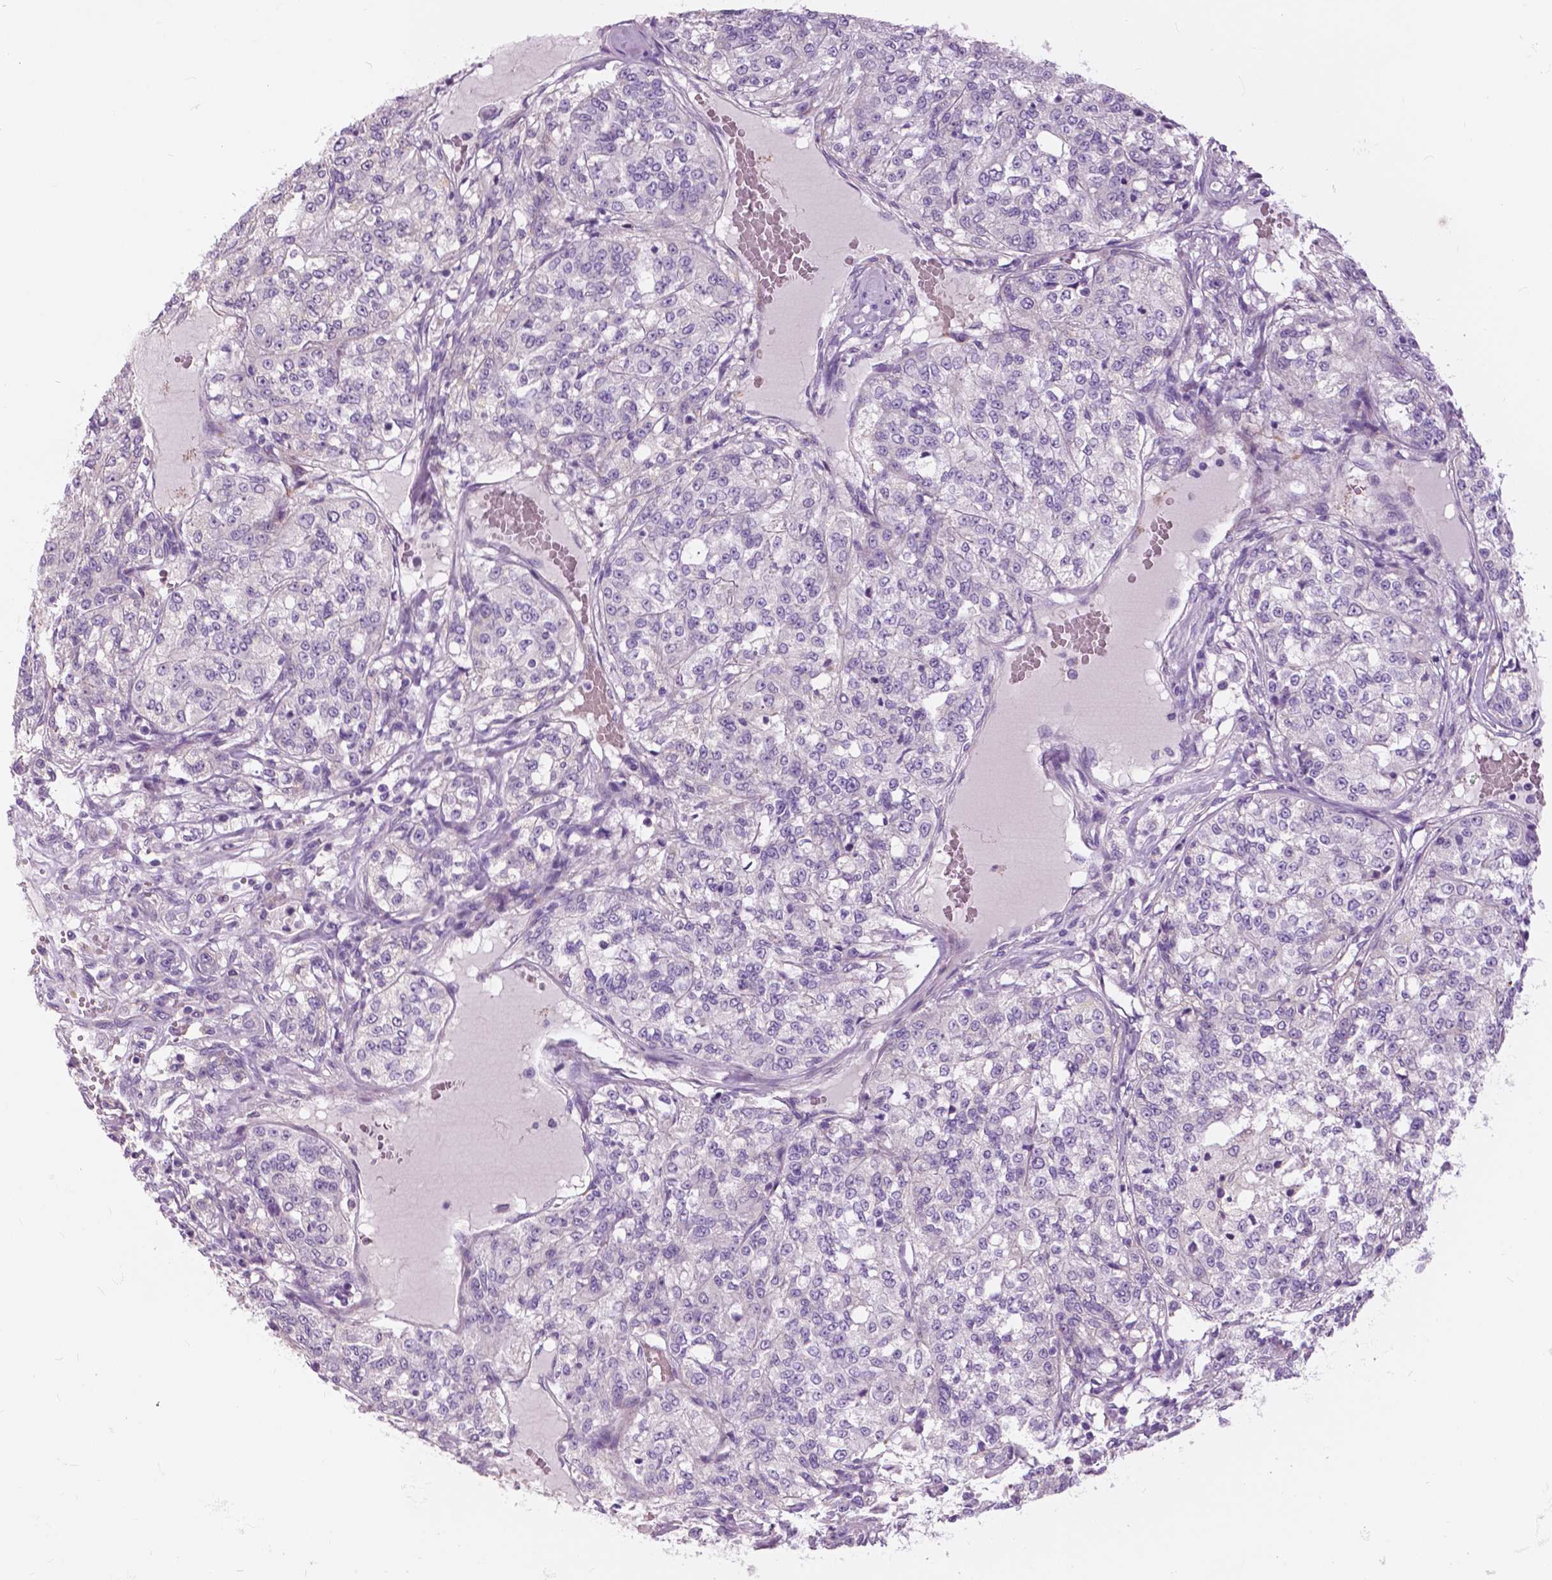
{"staining": {"intensity": "negative", "quantity": "none", "location": "none"}, "tissue": "renal cancer", "cell_type": "Tumor cells", "image_type": "cancer", "snomed": [{"axis": "morphology", "description": "Adenocarcinoma, NOS"}, {"axis": "topography", "description": "Kidney"}], "caption": "A high-resolution histopathology image shows IHC staining of renal cancer, which reveals no significant positivity in tumor cells.", "gene": "SERPINI1", "patient": {"sex": "female", "age": 63}}